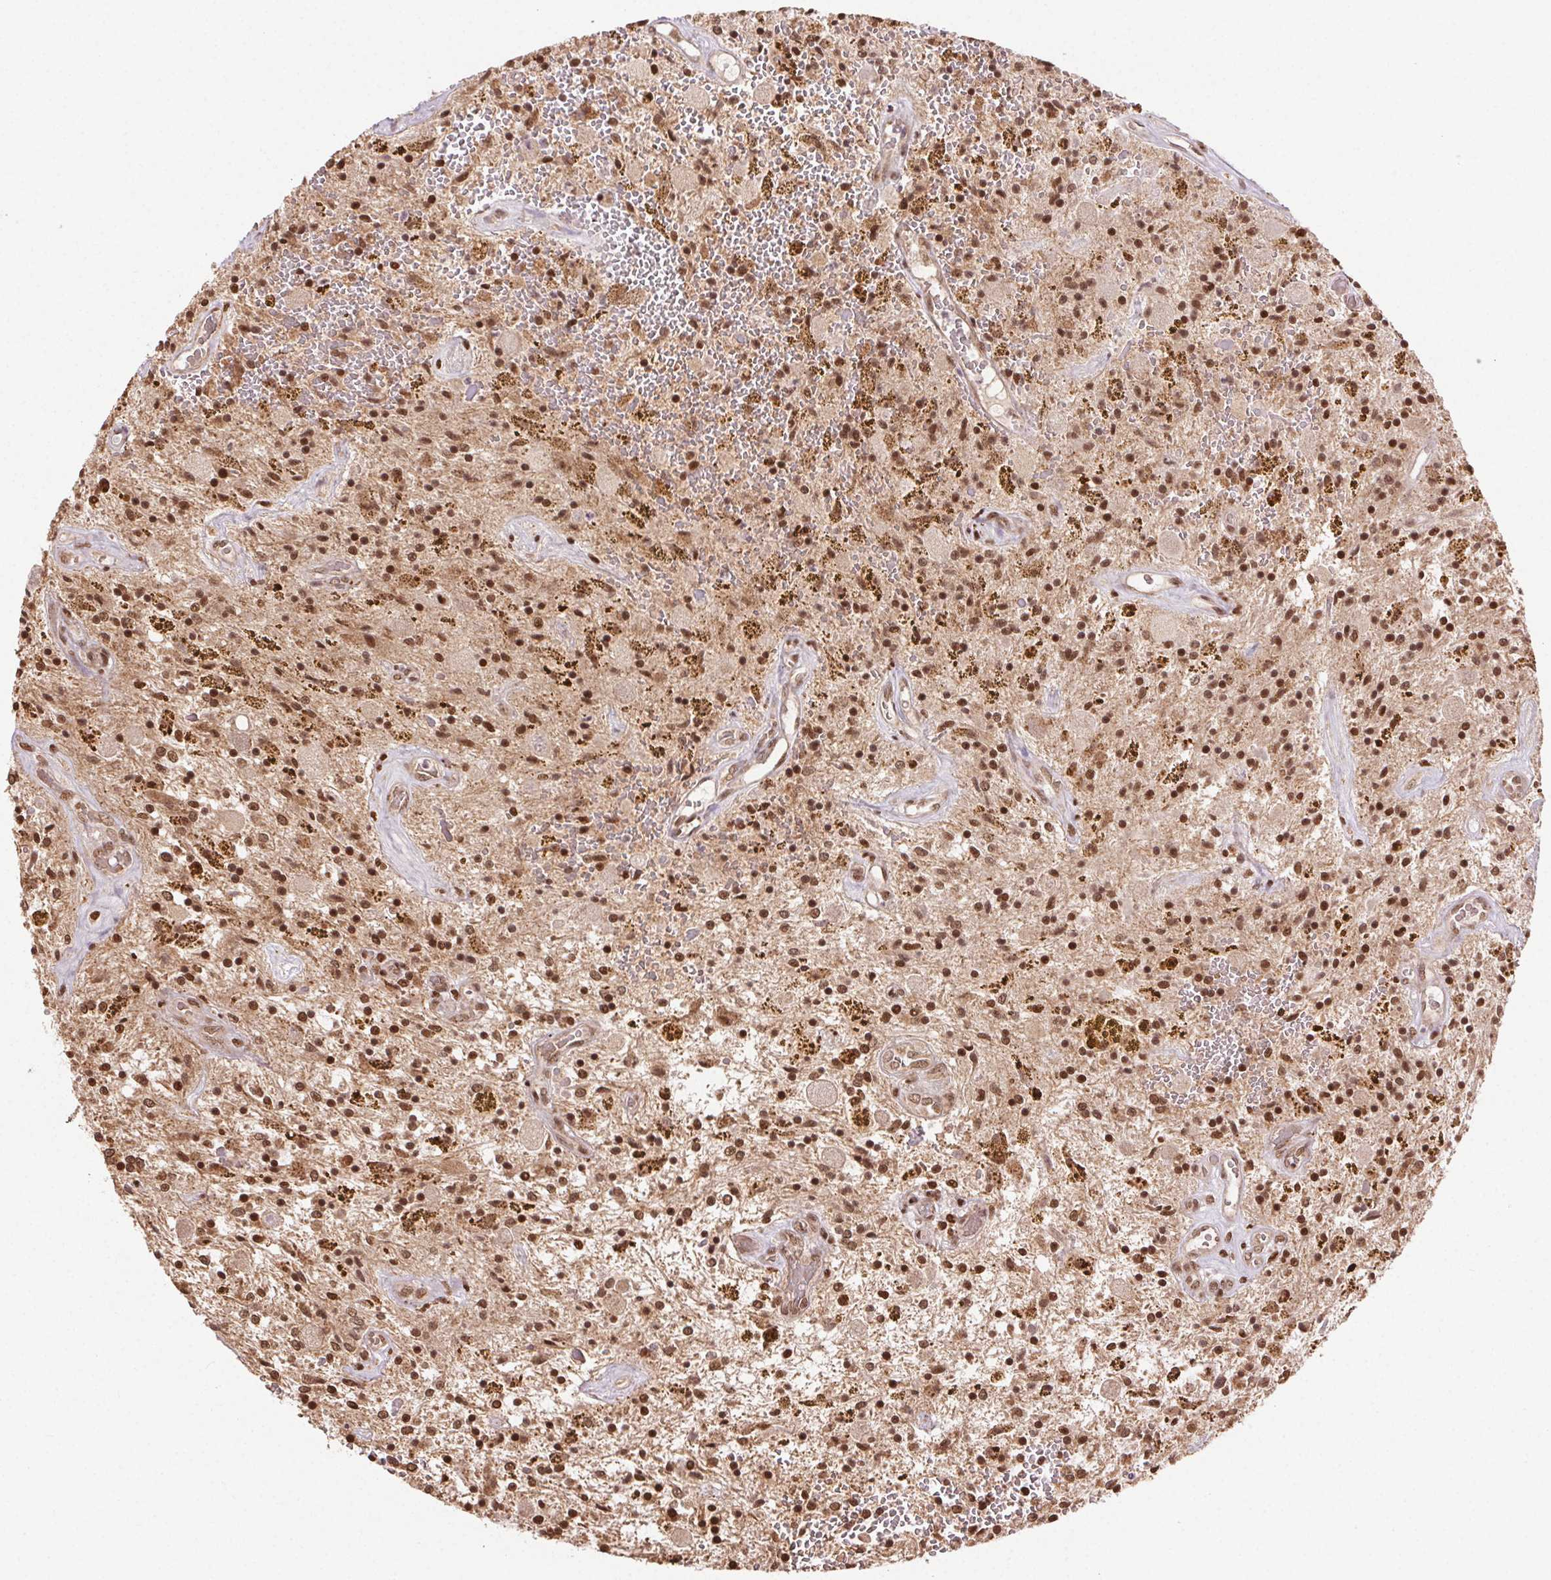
{"staining": {"intensity": "moderate", "quantity": ">75%", "location": "cytoplasmic/membranous,nuclear"}, "tissue": "glioma", "cell_type": "Tumor cells", "image_type": "cancer", "snomed": [{"axis": "morphology", "description": "Glioma, malignant, Low grade"}, {"axis": "topography", "description": "Cerebellum"}], "caption": "Immunohistochemical staining of malignant glioma (low-grade) shows medium levels of moderate cytoplasmic/membranous and nuclear protein staining in approximately >75% of tumor cells. Nuclei are stained in blue.", "gene": "TREML4", "patient": {"sex": "female", "age": 14}}